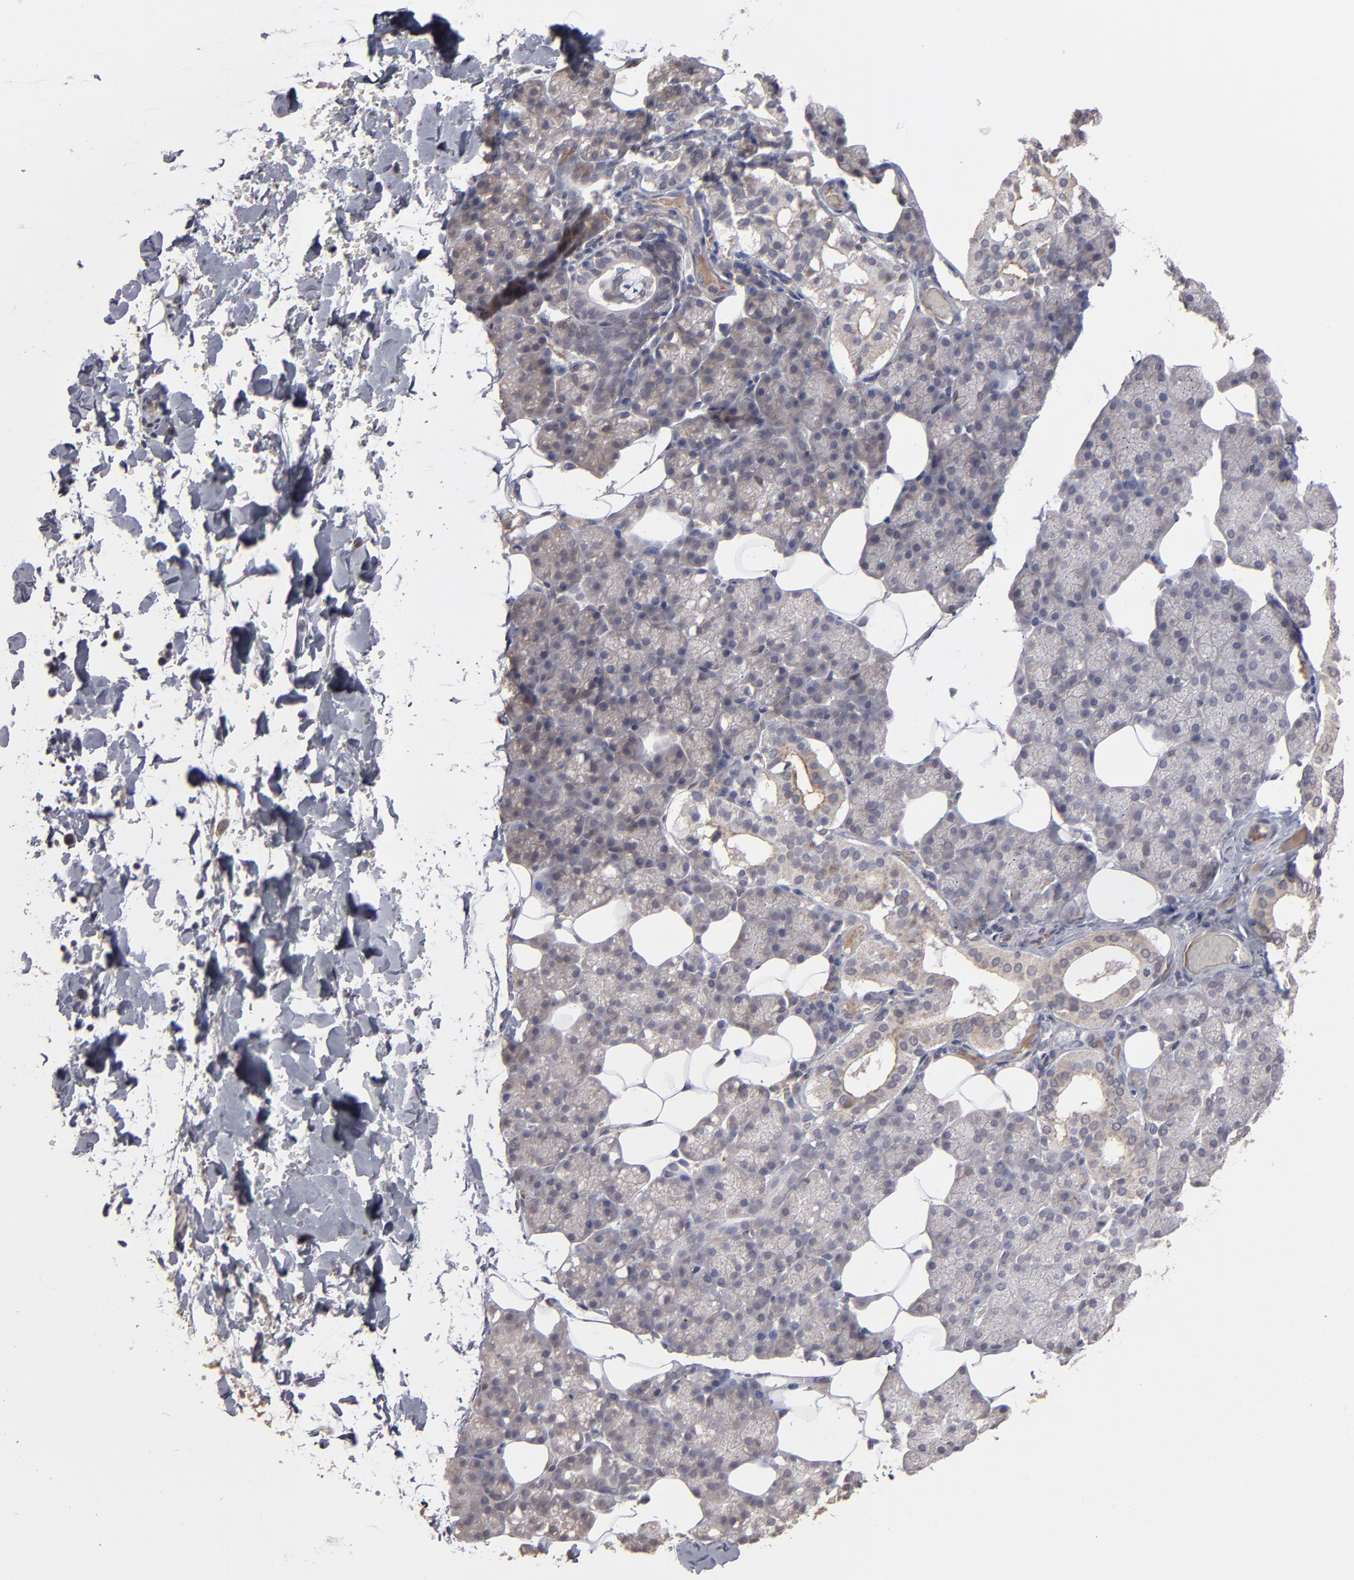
{"staining": {"intensity": "weak", "quantity": "<25%", "location": "cytoplasmic/membranous"}, "tissue": "salivary gland", "cell_type": "Glandular cells", "image_type": "normal", "snomed": [{"axis": "morphology", "description": "Normal tissue, NOS"}, {"axis": "topography", "description": "Lymph node"}, {"axis": "topography", "description": "Salivary gland"}], "caption": "Glandular cells are negative for brown protein staining in normal salivary gland. The staining was performed using DAB (3,3'-diaminobenzidine) to visualize the protein expression in brown, while the nuclei were stained in blue with hematoxylin (Magnification: 20x).", "gene": "ITGB5", "patient": {"sex": "male", "age": 8}}